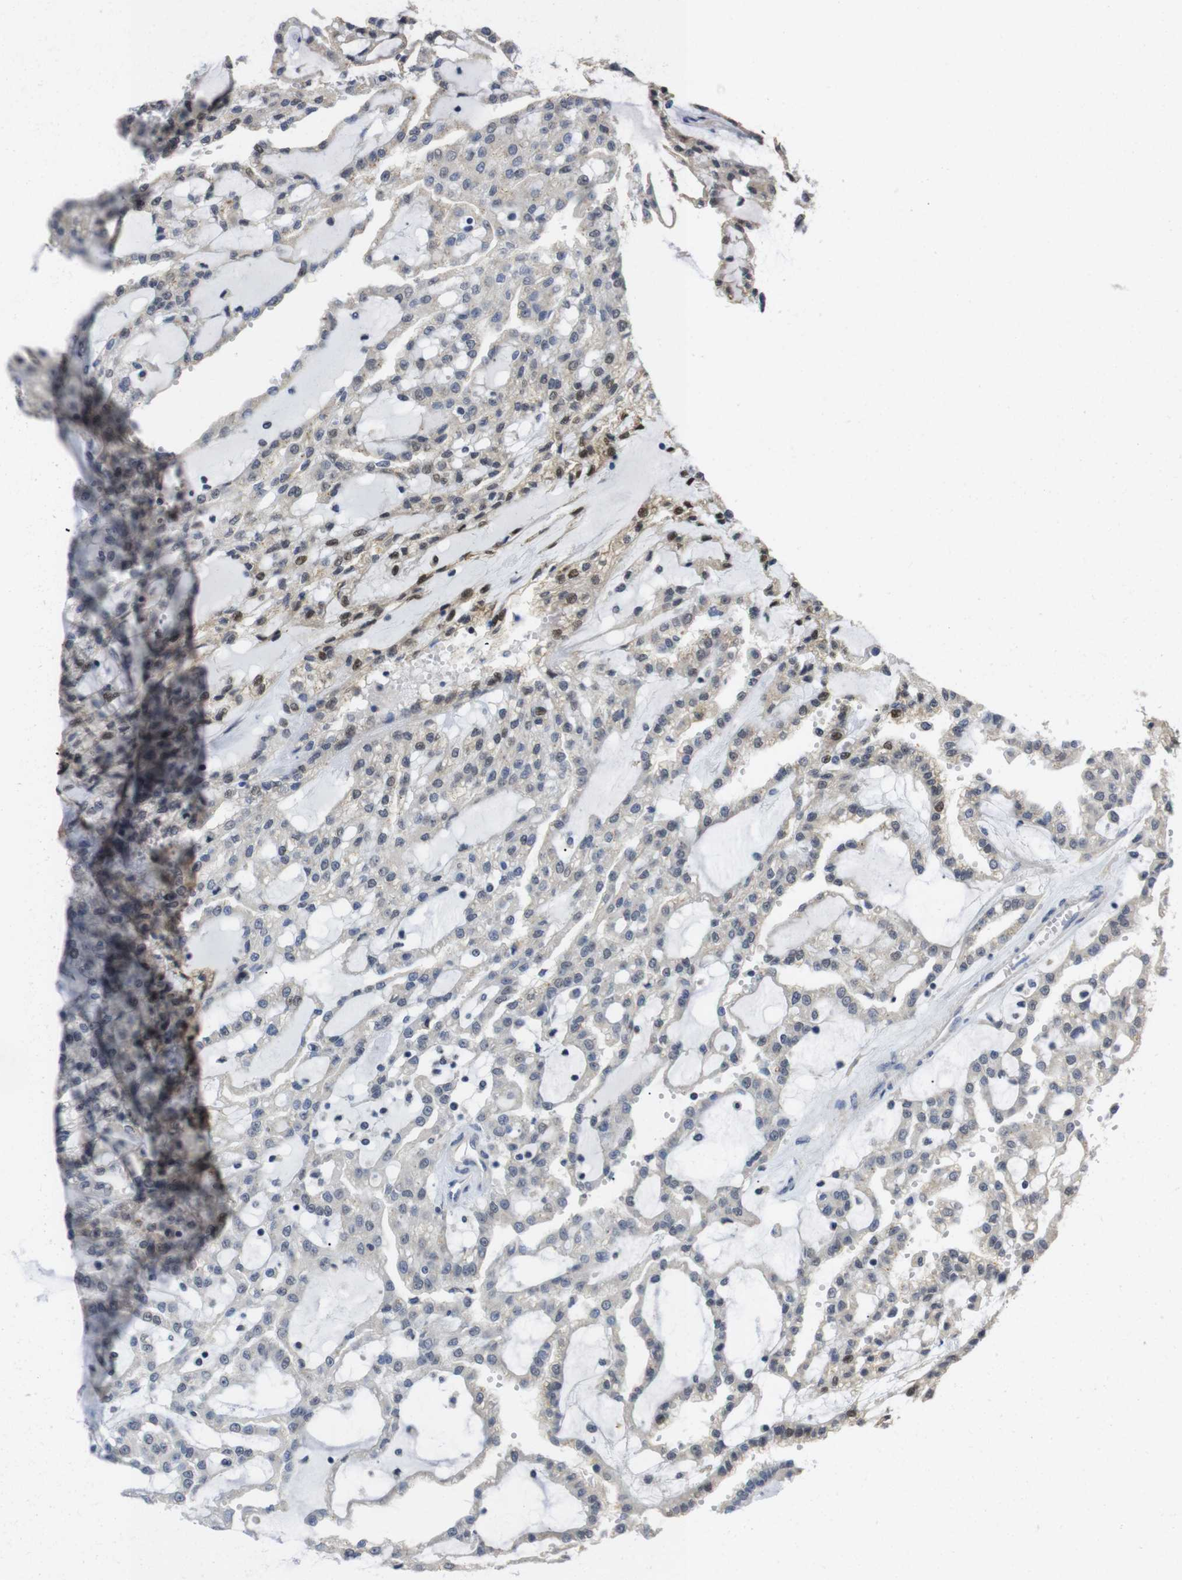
{"staining": {"intensity": "moderate", "quantity": "25%-75%", "location": "nuclear"}, "tissue": "renal cancer", "cell_type": "Tumor cells", "image_type": "cancer", "snomed": [{"axis": "morphology", "description": "Adenocarcinoma, NOS"}, {"axis": "topography", "description": "Kidney"}], "caption": "This image displays immunohistochemistry (IHC) staining of human renal cancer, with medium moderate nuclear expression in approximately 25%-75% of tumor cells.", "gene": "FNTA", "patient": {"sex": "male", "age": 63}}